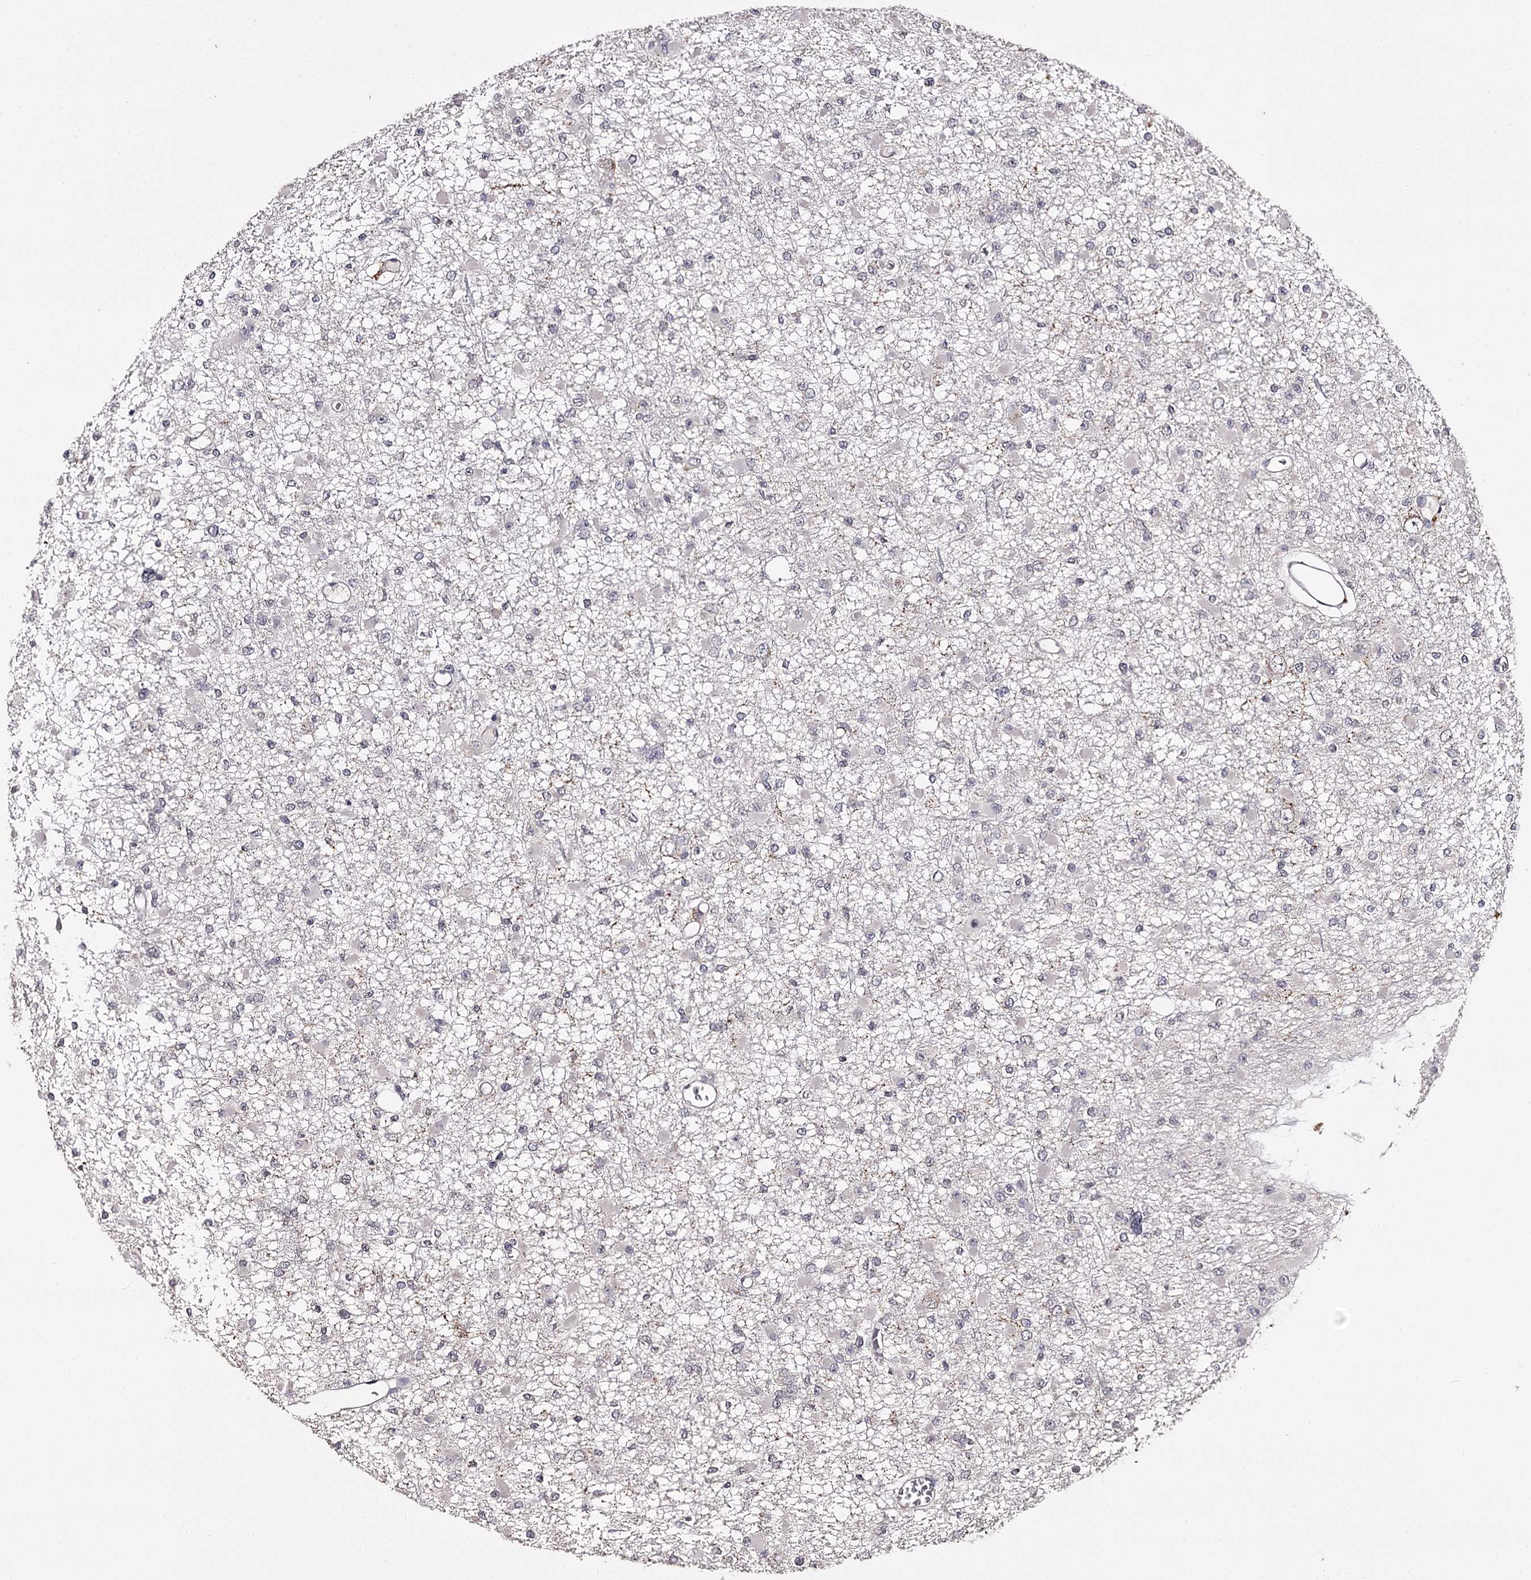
{"staining": {"intensity": "negative", "quantity": "none", "location": "none"}, "tissue": "glioma", "cell_type": "Tumor cells", "image_type": "cancer", "snomed": [{"axis": "morphology", "description": "Glioma, malignant, Low grade"}, {"axis": "topography", "description": "Brain"}], "caption": "A photomicrograph of low-grade glioma (malignant) stained for a protein displays no brown staining in tumor cells. Brightfield microscopy of immunohistochemistry stained with DAB (3,3'-diaminobenzidine) (brown) and hematoxylin (blue), captured at high magnification.", "gene": "SLC32A1", "patient": {"sex": "female", "age": 22}}